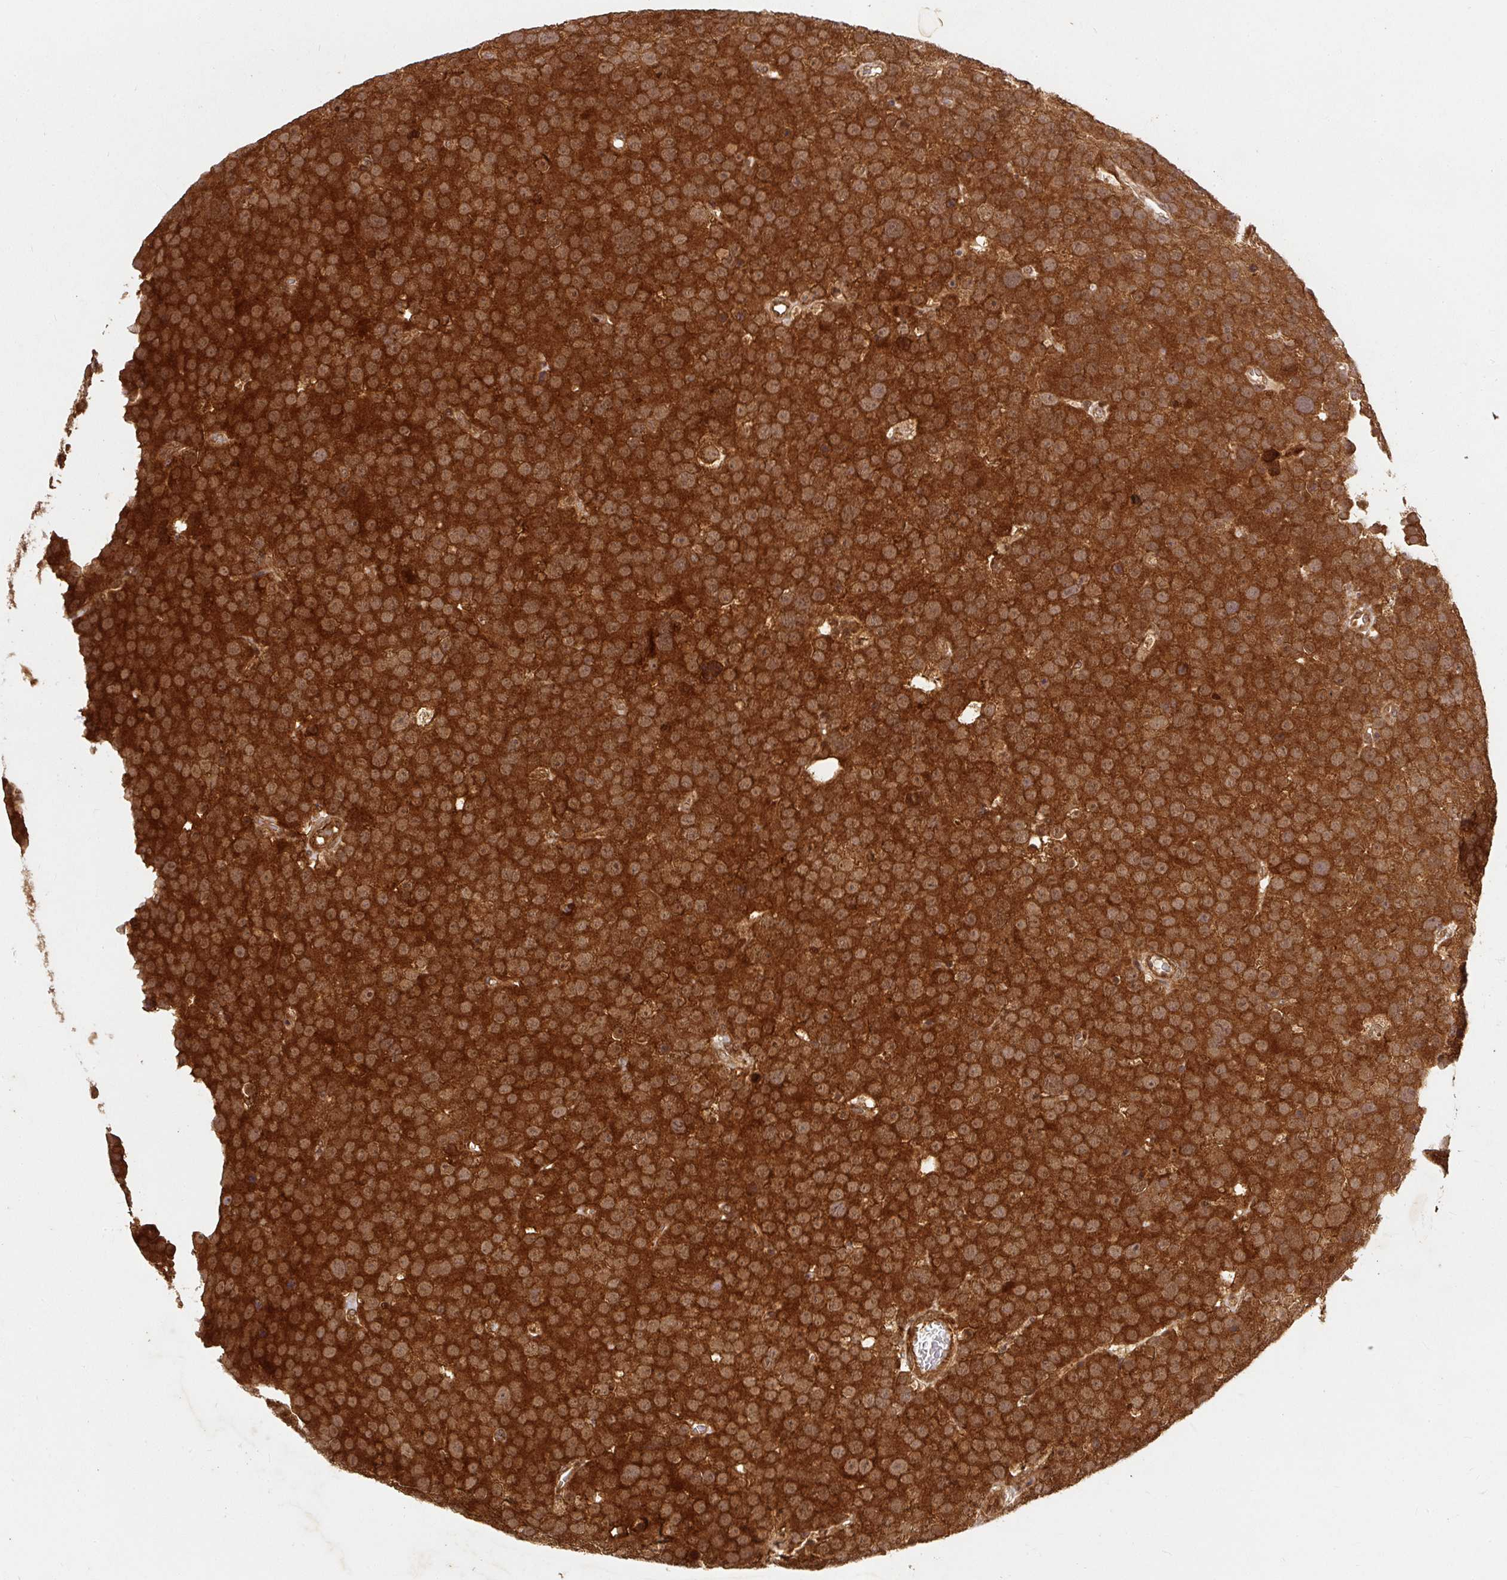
{"staining": {"intensity": "strong", "quantity": ">75%", "location": "cytoplasmic/membranous,nuclear"}, "tissue": "testis cancer", "cell_type": "Tumor cells", "image_type": "cancer", "snomed": [{"axis": "morphology", "description": "Seminoma, NOS"}, {"axis": "topography", "description": "Testis"}], "caption": "Seminoma (testis) stained with IHC demonstrates strong cytoplasmic/membranous and nuclear positivity in about >75% of tumor cells. The protein is shown in brown color, while the nuclei are stained blue.", "gene": "PSMD1", "patient": {"sex": "male", "age": 71}}